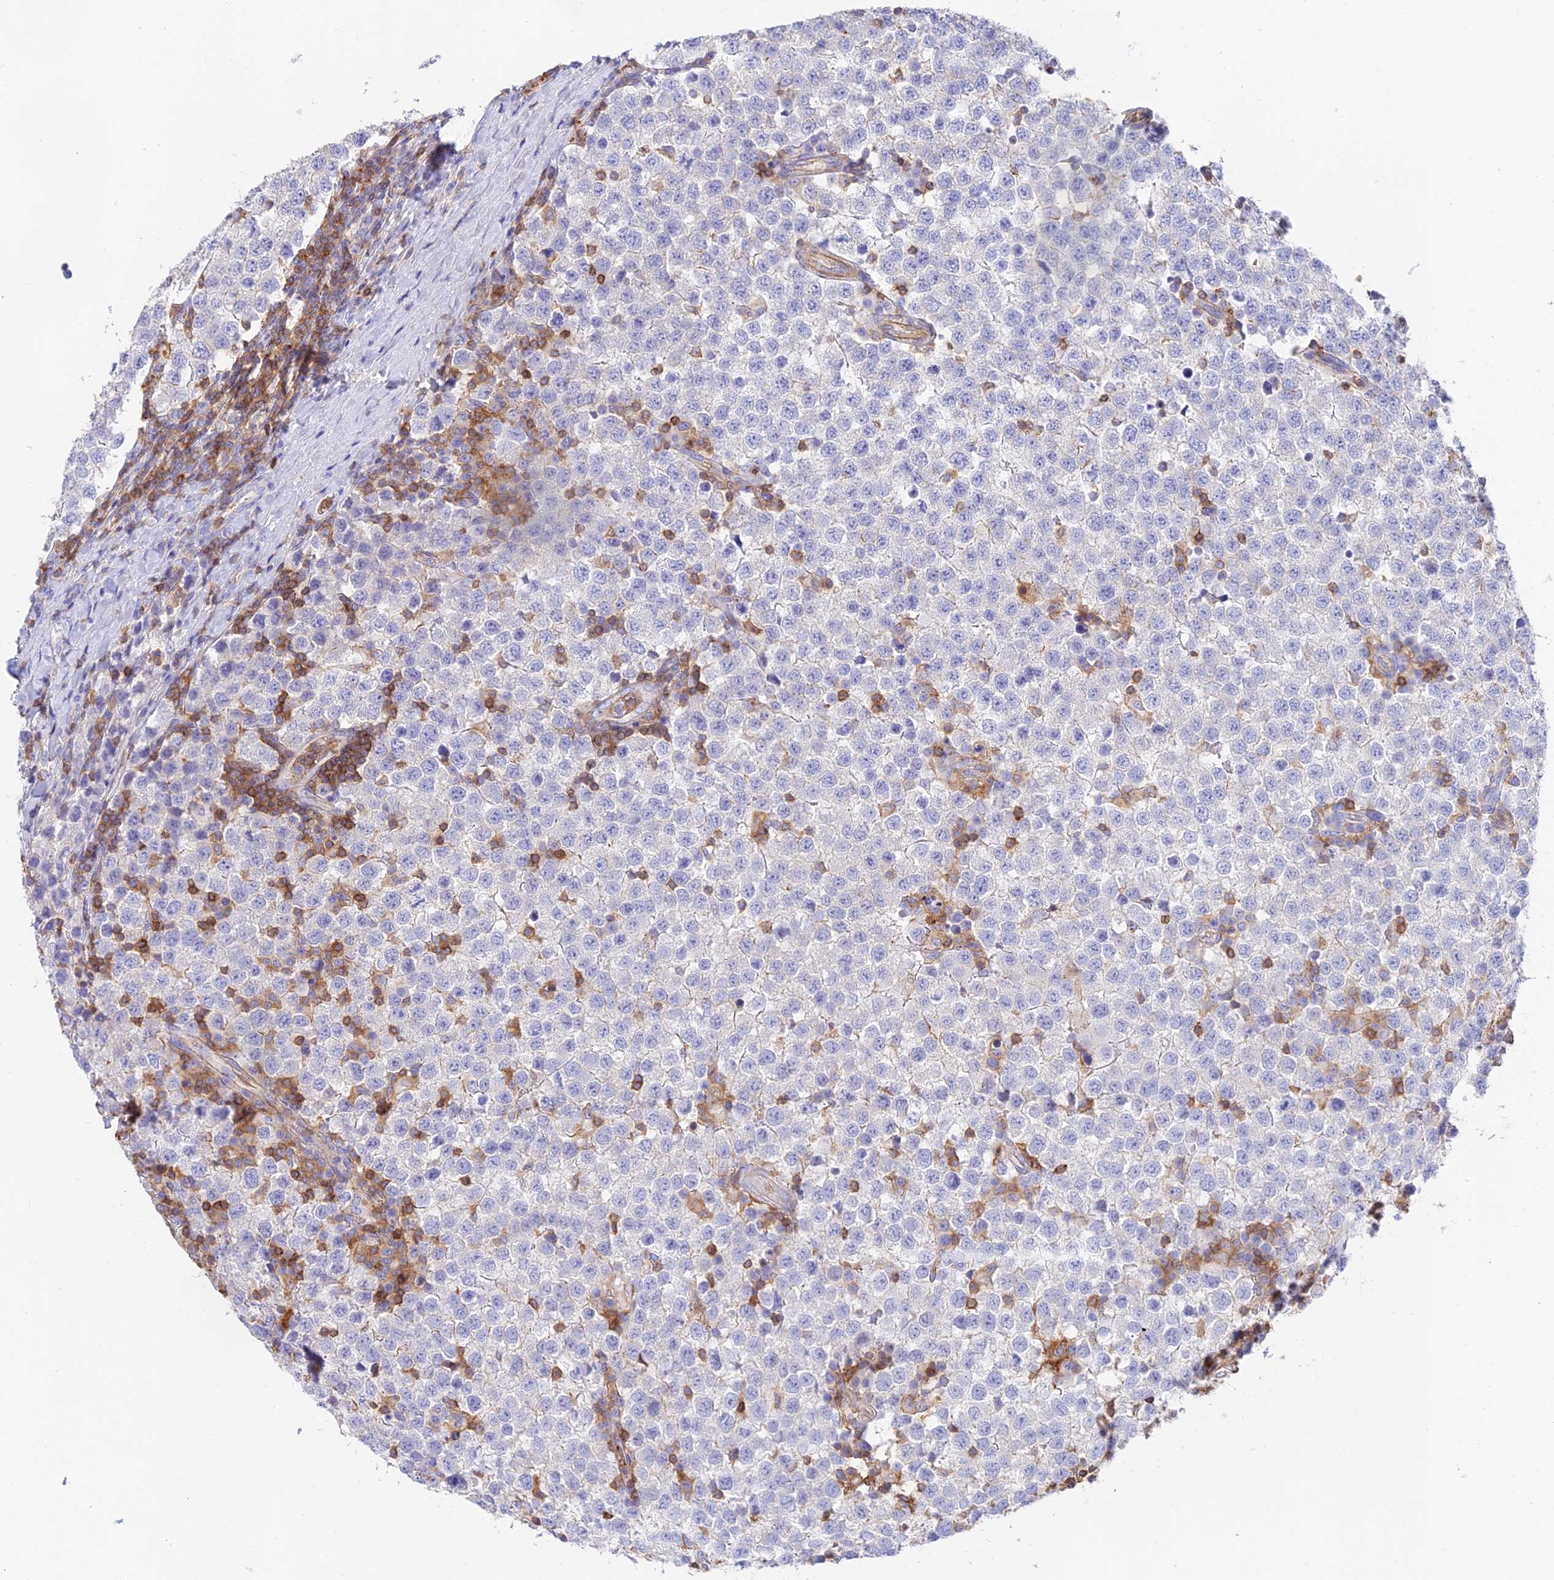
{"staining": {"intensity": "negative", "quantity": "none", "location": "none"}, "tissue": "testis cancer", "cell_type": "Tumor cells", "image_type": "cancer", "snomed": [{"axis": "morphology", "description": "Seminoma, NOS"}, {"axis": "topography", "description": "Testis"}], "caption": "Photomicrograph shows no protein positivity in tumor cells of testis cancer tissue. The staining was performed using DAB (3,3'-diaminobenzidine) to visualize the protein expression in brown, while the nuclei were stained in blue with hematoxylin (Magnification: 20x).", "gene": "DENND1C", "patient": {"sex": "male", "age": 34}}